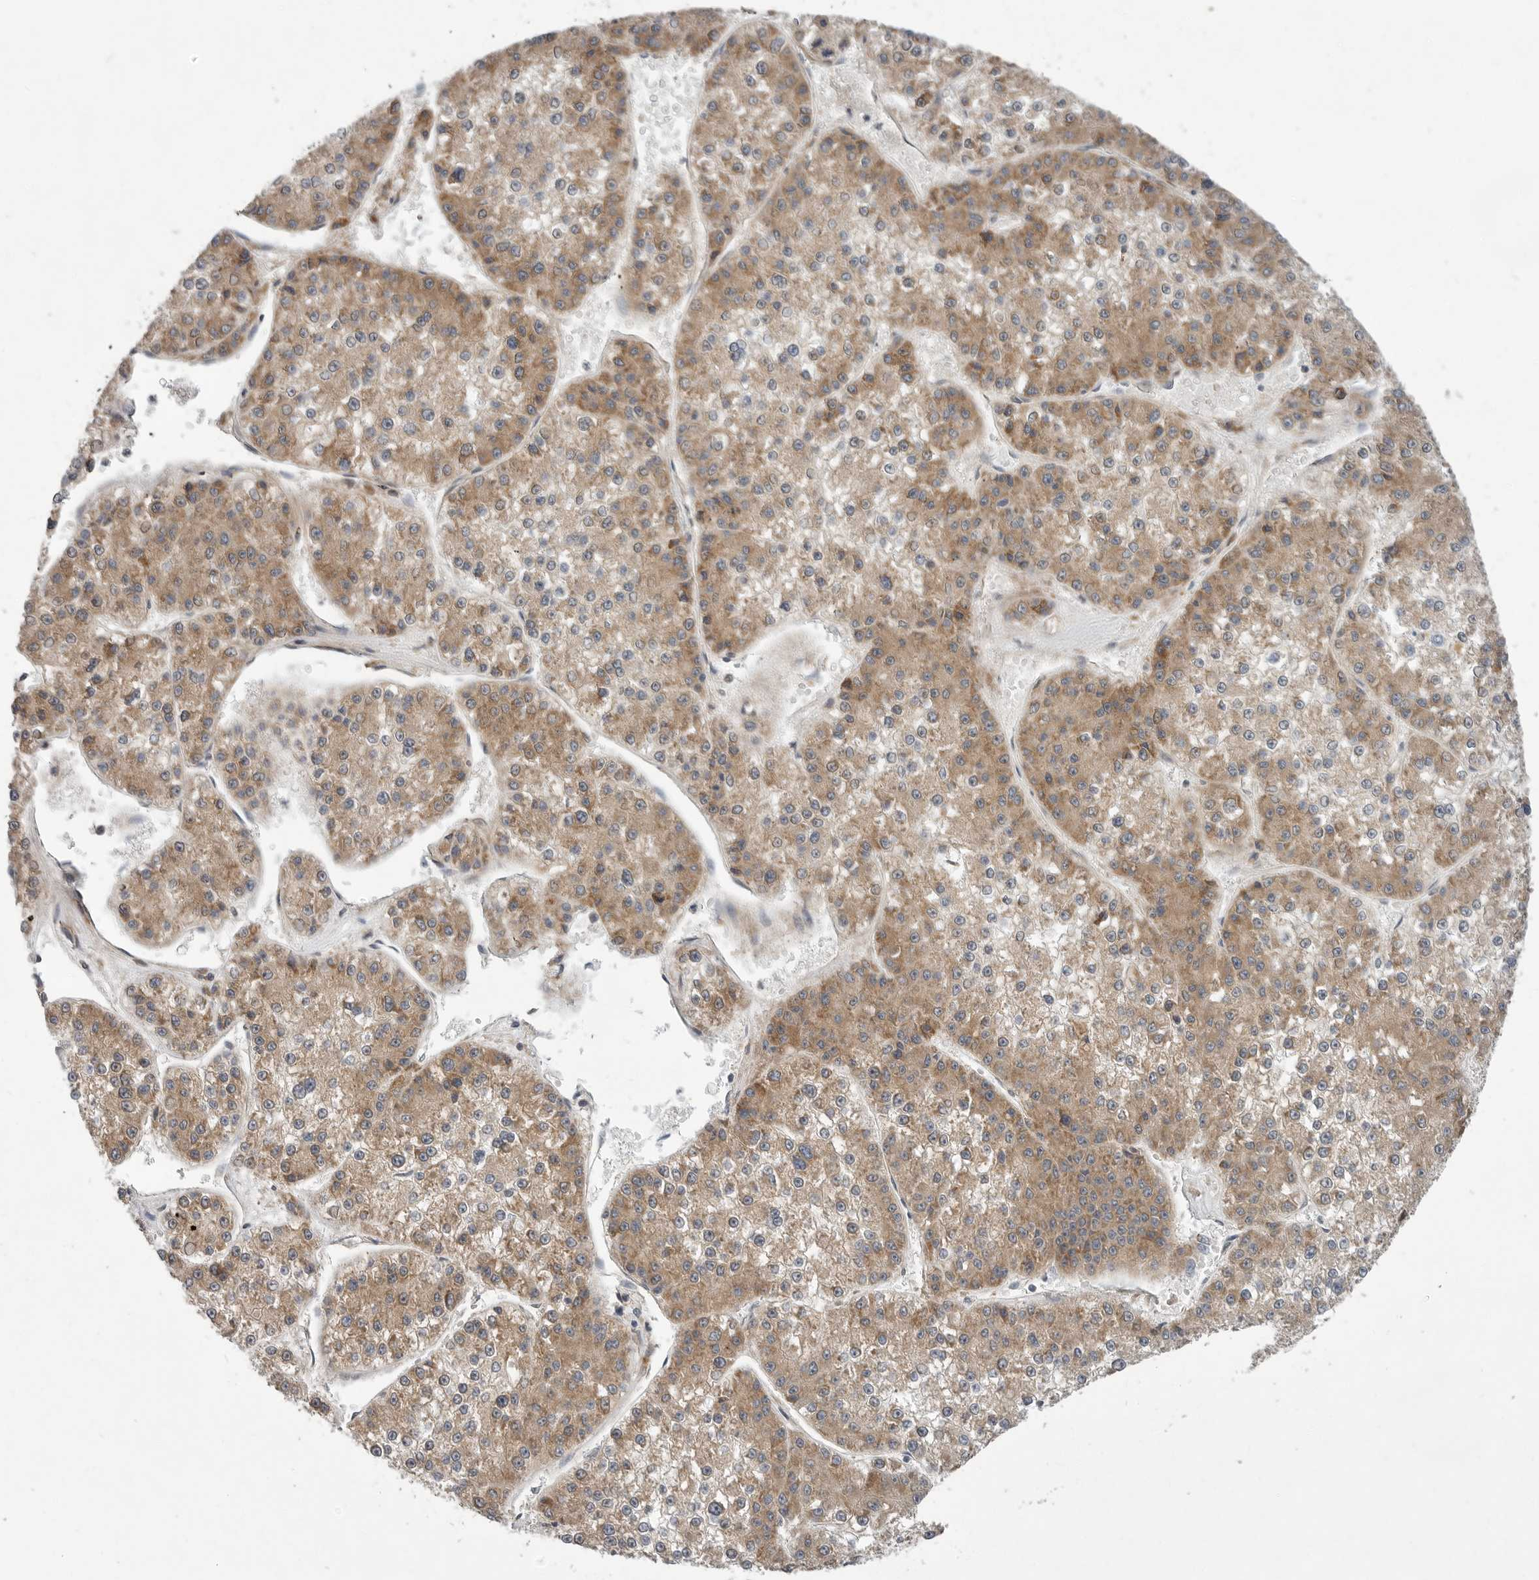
{"staining": {"intensity": "moderate", "quantity": ">75%", "location": "cytoplasmic/membranous"}, "tissue": "liver cancer", "cell_type": "Tumor cells", "image_type": "cancer", "snomed": [{"axis": "morphology", "description": "Carcinoma, Hepatocellular, NOS"}, {"axis": "topography", "description": "Liver"}], "caption": "Protein expression analysis of human liver cancer reveals moderate cytoplasmic/membranous expression in about >75% of tumor cells. (DAB IHC with brightfield microscopy, high magnification).", "gene": "OSBPL9", "patient": {"sex": "female", "age": 73}}